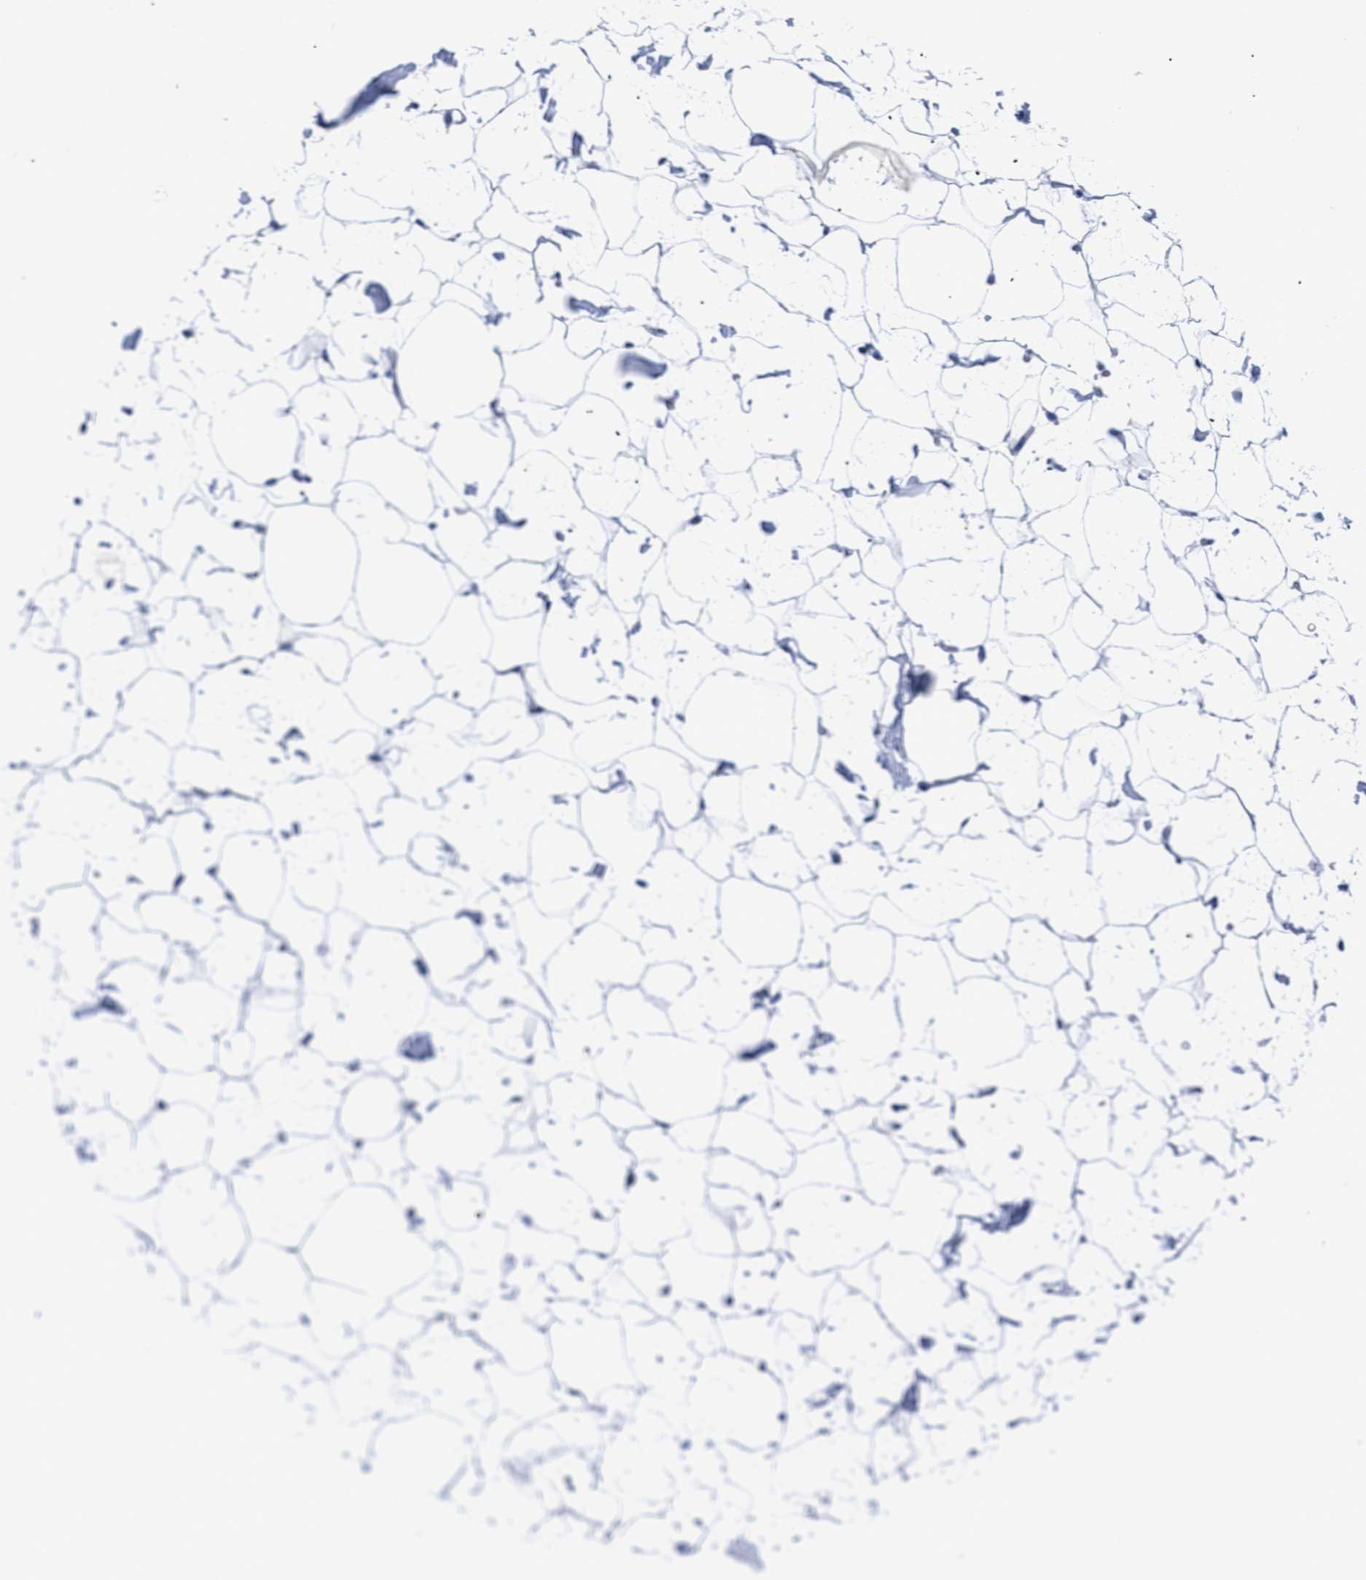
{"staining": {"intensity": "negative", "quantity": "none", "location": "none"}, "tissue": "adipose tissue", "cell_type": "Adipocytes", "image_type": "normal", "snomed": [{"axis": "morphology", "description": "Normal tissue, NOS"}, {"axis": "topography", "description": "Breast"}, {"axis": "topography", "description": "Soft tissue"}], "caption": "Micrograph shows no significant protein staining in adipocytes of normal adipose tissue. The staining is performed using DAB brown chromogen with nuclei counter-stained in using hematoxylin.", "gene": "TREML1", "patient": {"sex": "female", "age": 75}}